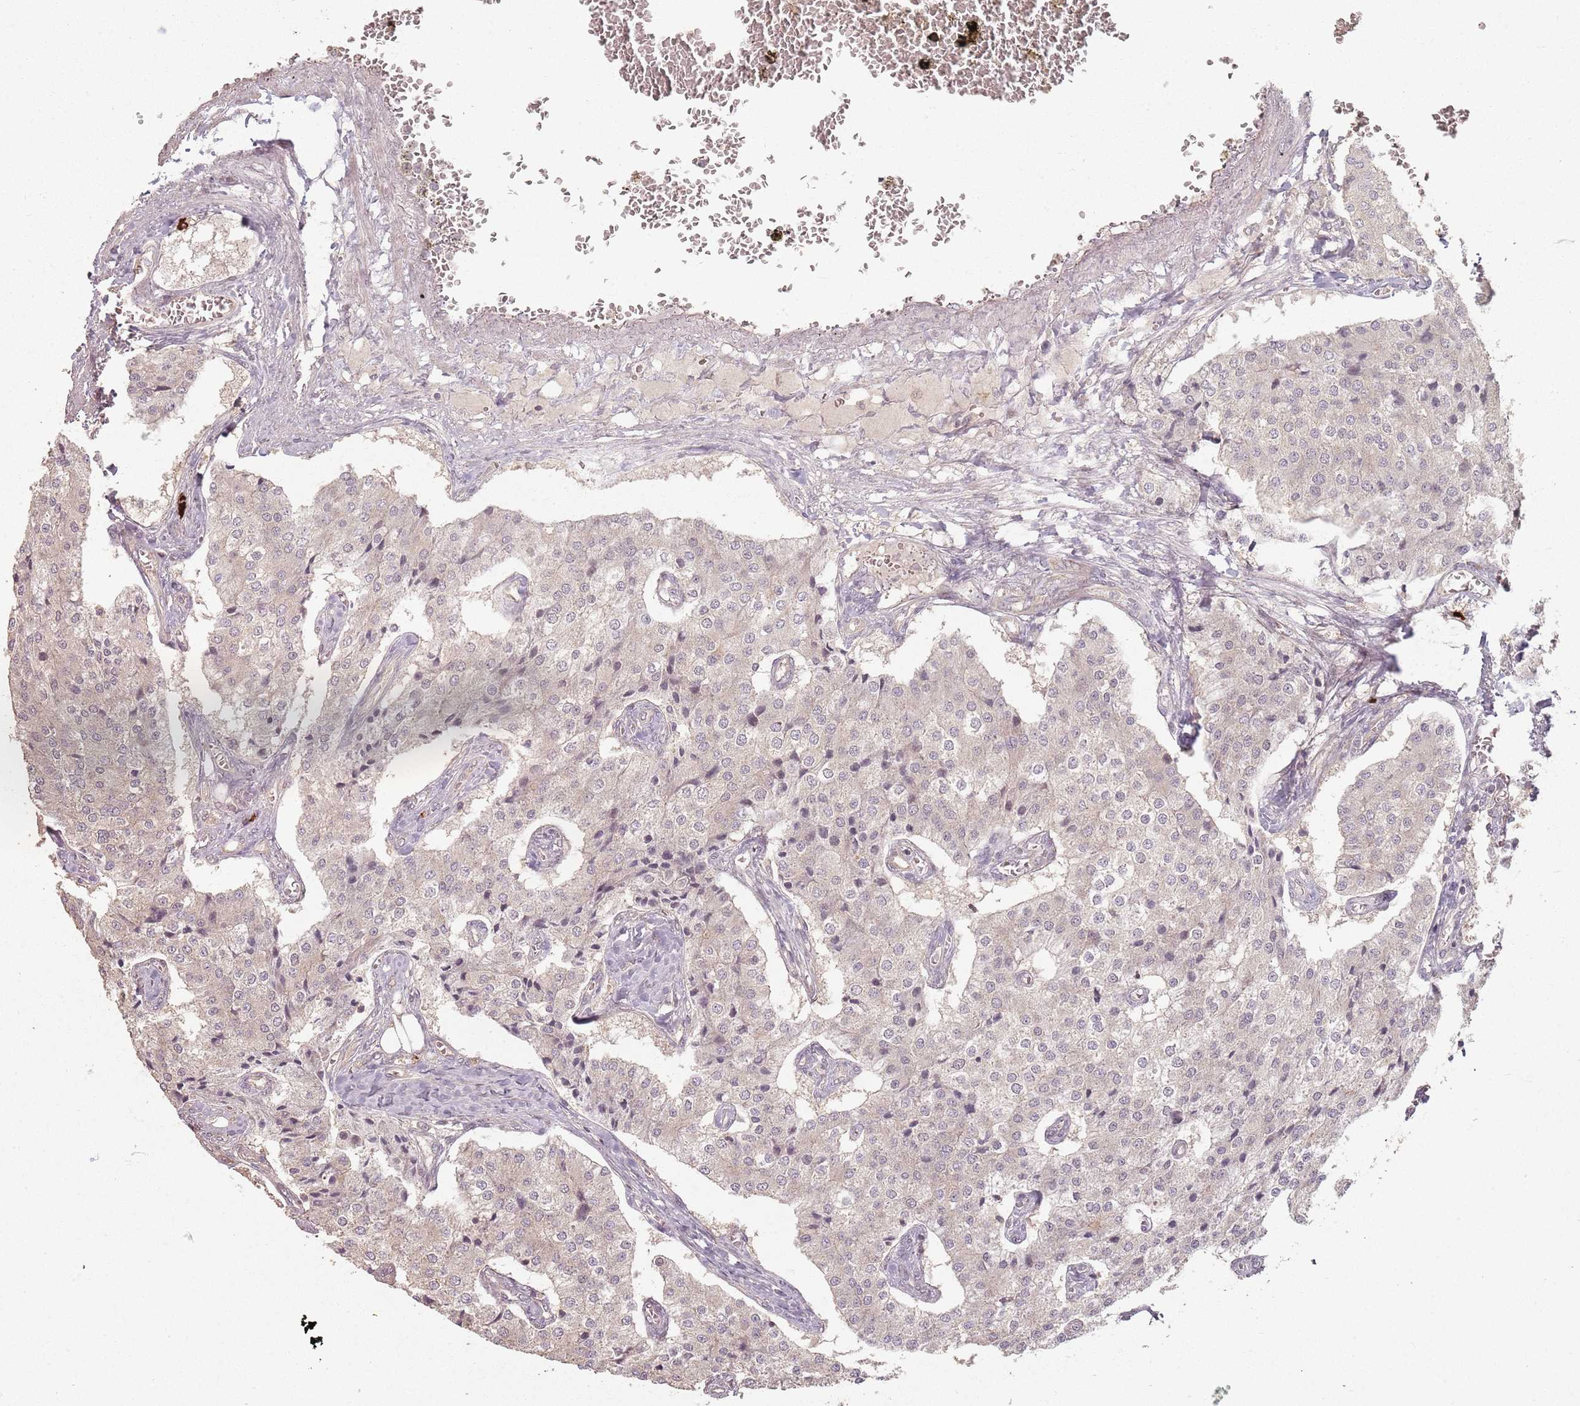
{"staining": {"intensity": "weak", "quantity": "<25%", "location": "cytoplasmic/membranous"}, "tissue": "carcinoid", "cell_type": "Tumor cells", "image_type": "cancer", "snomed": [{"axis": "morphology", "description": "Carcinoid, malignant, NOS"}, {"axis": "topography", "description": "Colon"}], "caption": "Carcinoid (malignant) stained for a protein using immunohistochemistry shows no positivity tumor cells.", "gene": "CCDC168", "patient": {"sex": "female", "age": 52}}